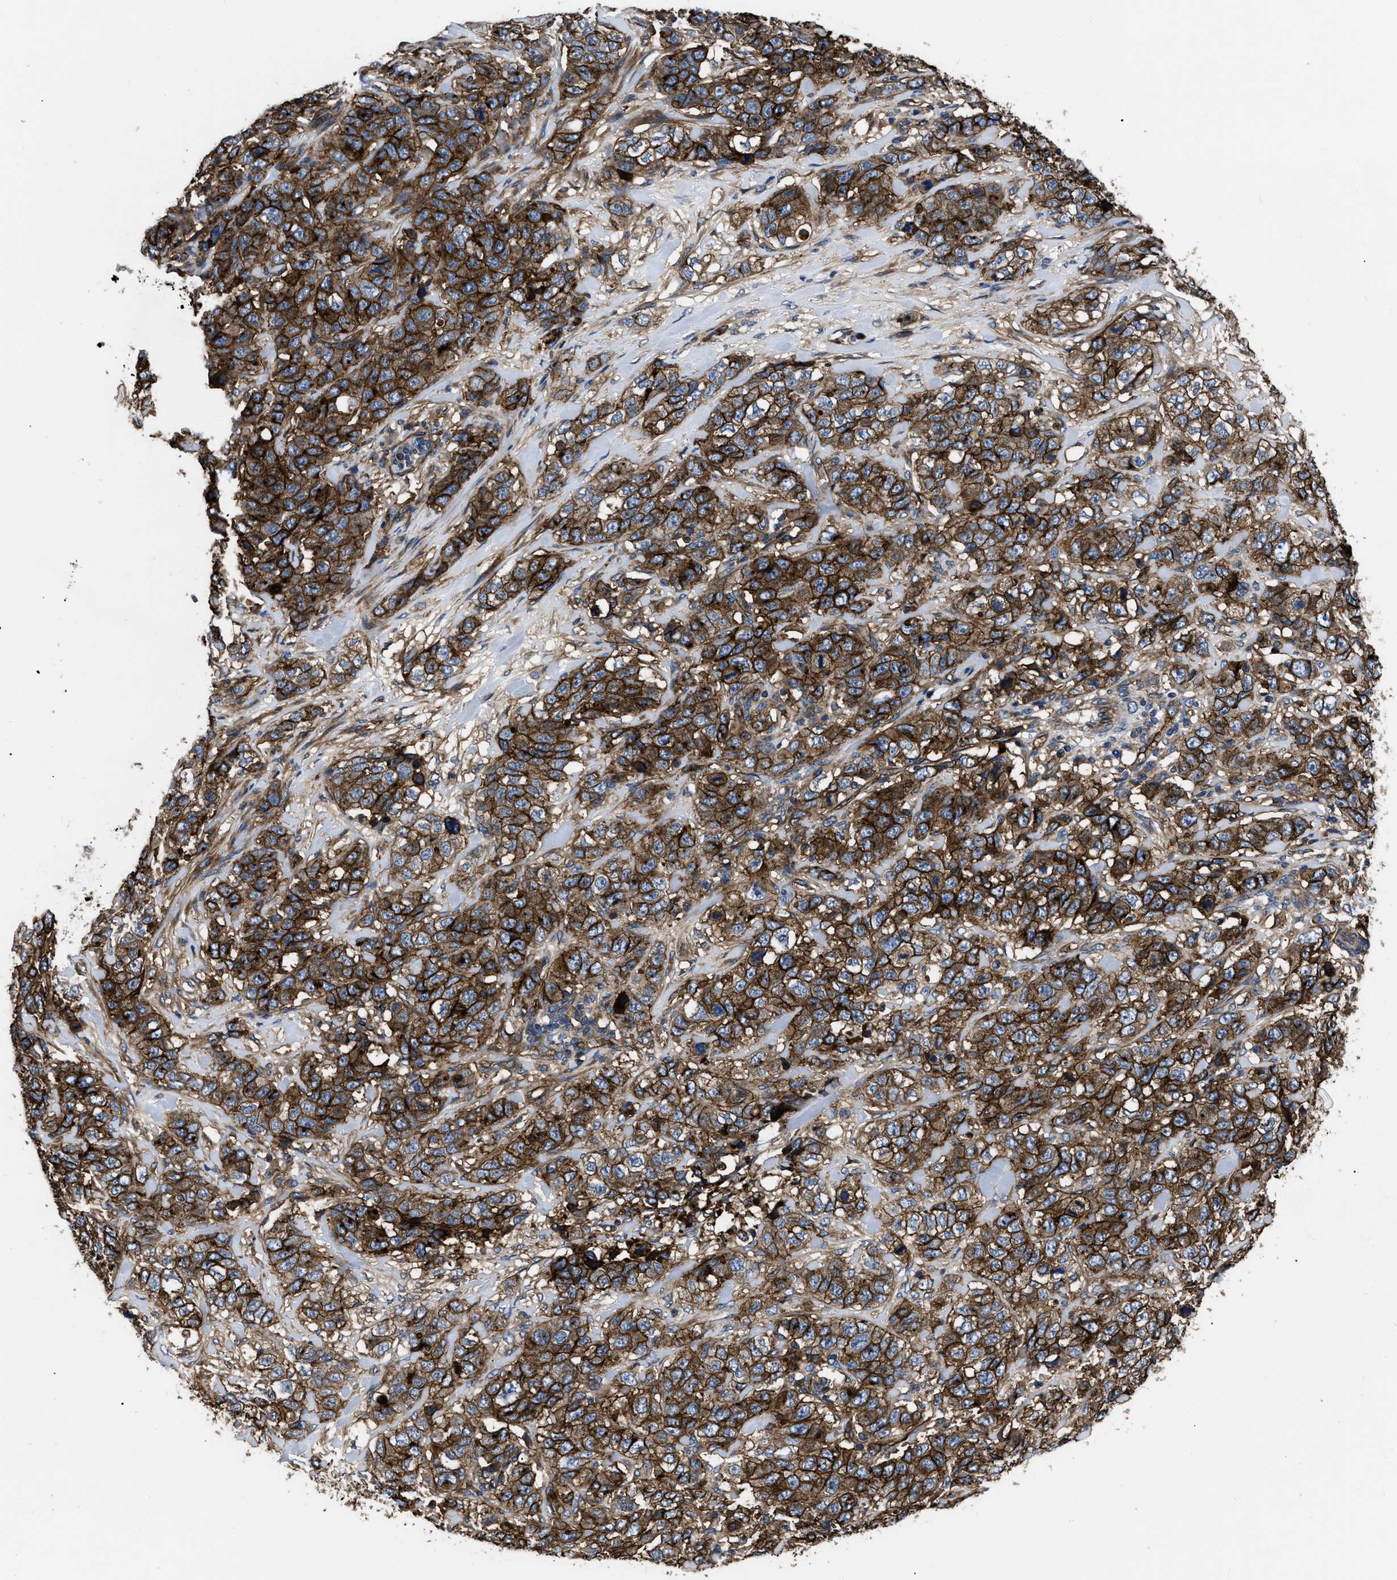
{"staining": {"intensity": "strong", "quantity": ">75%", "location": "cytoplasmic/membranous"}, "tissue": "stomach cancer", "cell_type": "Tumor cells", "image_type": "cancer", "snomed": [{"axis": "morphology", "description": "Adenocarcinoma, NOS"}, {"axis": "topography", "description": "Stomach"}], "caption": "Immunohistochemistry (IHC) of human stomach cancer shows high levels of strong cytoplasmic/membranous positivity in approximately >75% of tumor cells.", "gene": "NT5E", "patient": {"sex": "male", "age": 48}}